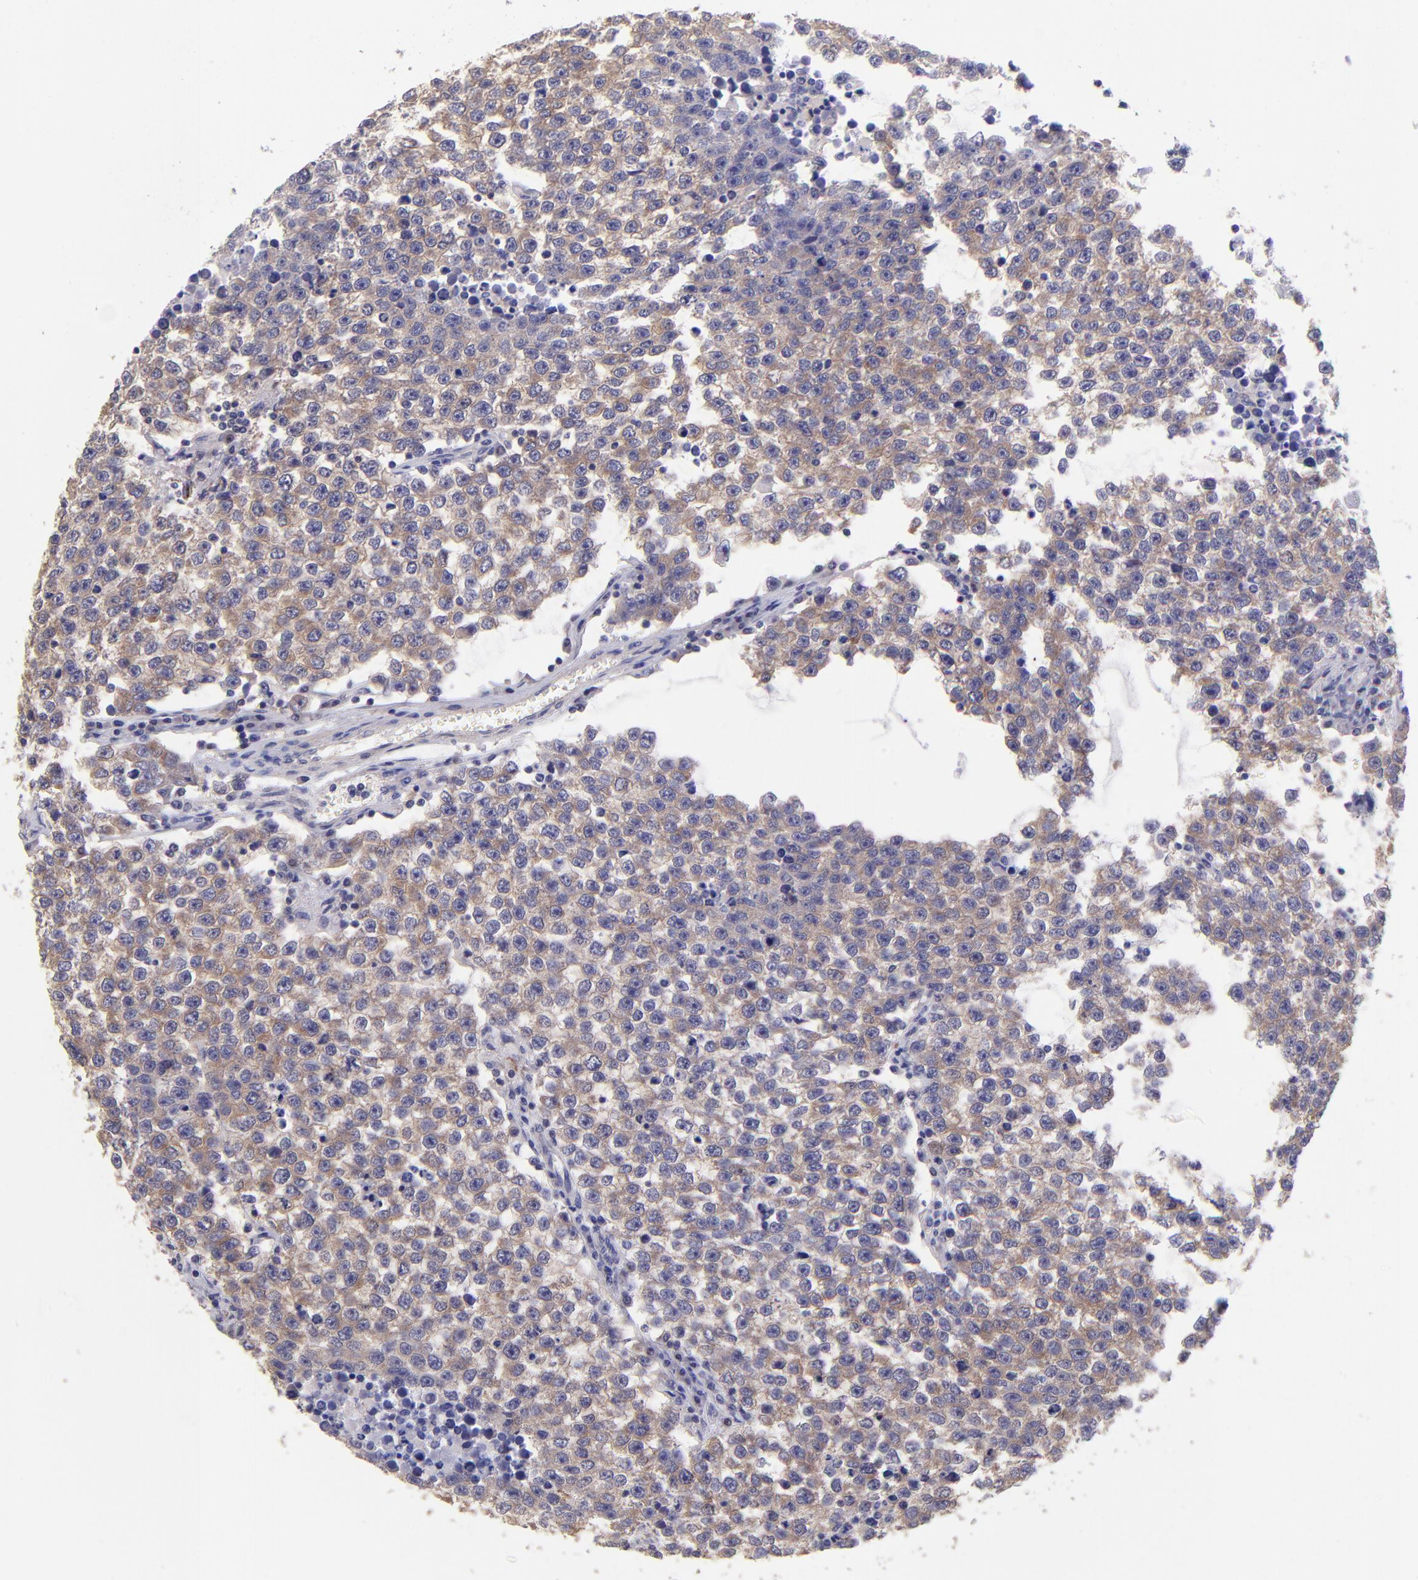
{"staining": {"intensity": "weak", "quantity": ">75%", "location": "cytoplasmic/membranous"}, "tissue": "testis cancer", "cell_type": "Tumor cells", "image_type": "cancer", "snomed": [{"axis": "morphology", "description": "Seminoma, NOS"}, {"axis": "topography", "description": "Testis"}], "caption": "Tumor cells exhibit low levels of weak cytoplasmic/membranous expression in approximately >75% of cells in human testis cancer (seminoma). (IHC, brightfield microscopy, high magnification).", "gene": "NSF", "patient": {"sex": "male", "age": 36}}